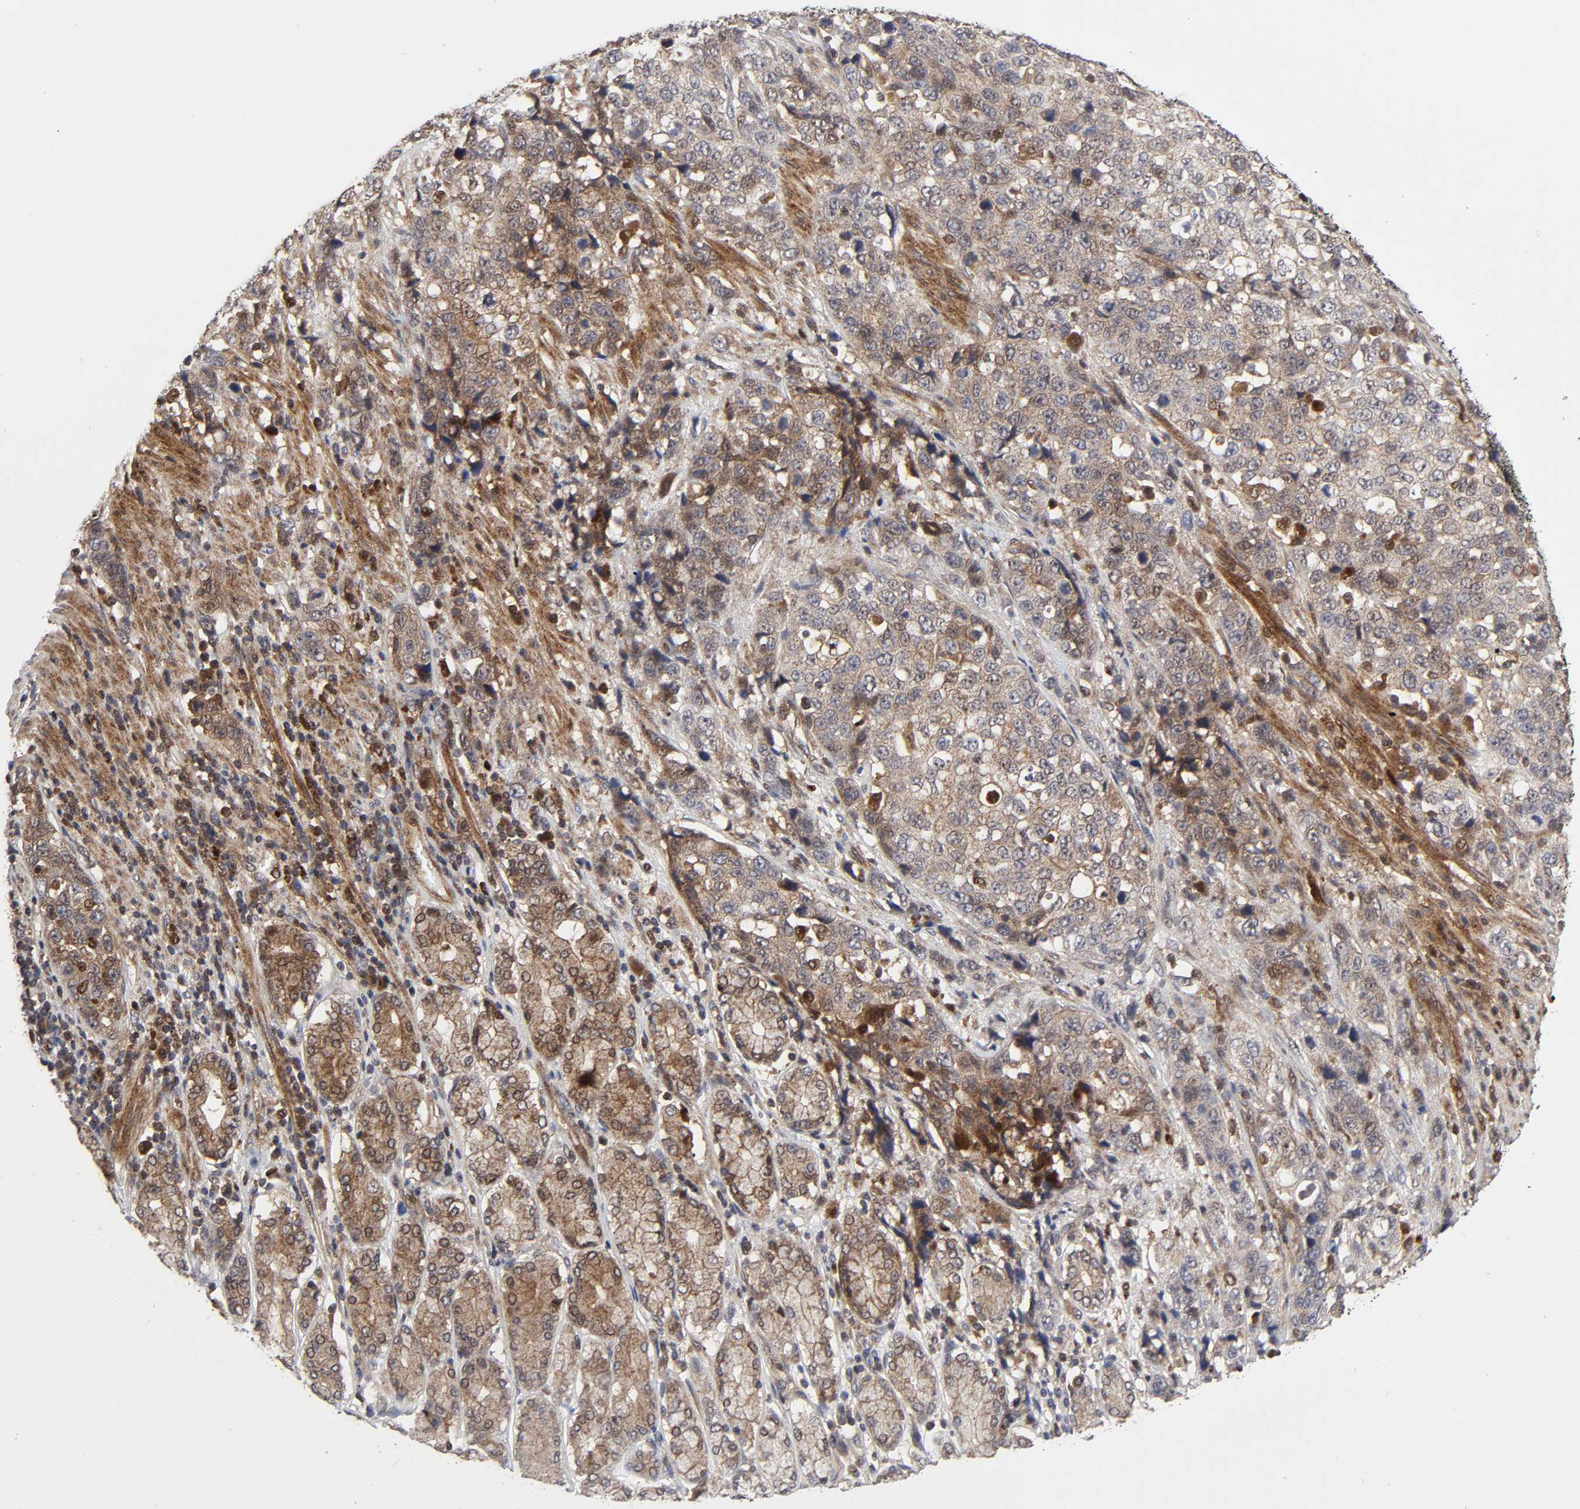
{"staining": {"intensity": "moderate", "quantity": ">75%", "location": "cytoplasmic/membranous,nuclear"}, "tissue": "stomach cancer", "cell_type": "Tumor cells", "image_type": "cancer", "snomed": [{"axis": "morphology", "description": "Normal tissue, NOS"}, {"axis": "morphology", "description": "Adenocarcinoma, NOS"}, {"axis": "topography", "description": "Stomach"}], "caption": "Immunohistochemical staining of human stomach cancer demonstrates moderate cytoplasmic/membranous and nuclear protein positivity in about >75% of tumor cells.", "gene": "CASP9", "patient": {"sex": "male", "age": 48}}